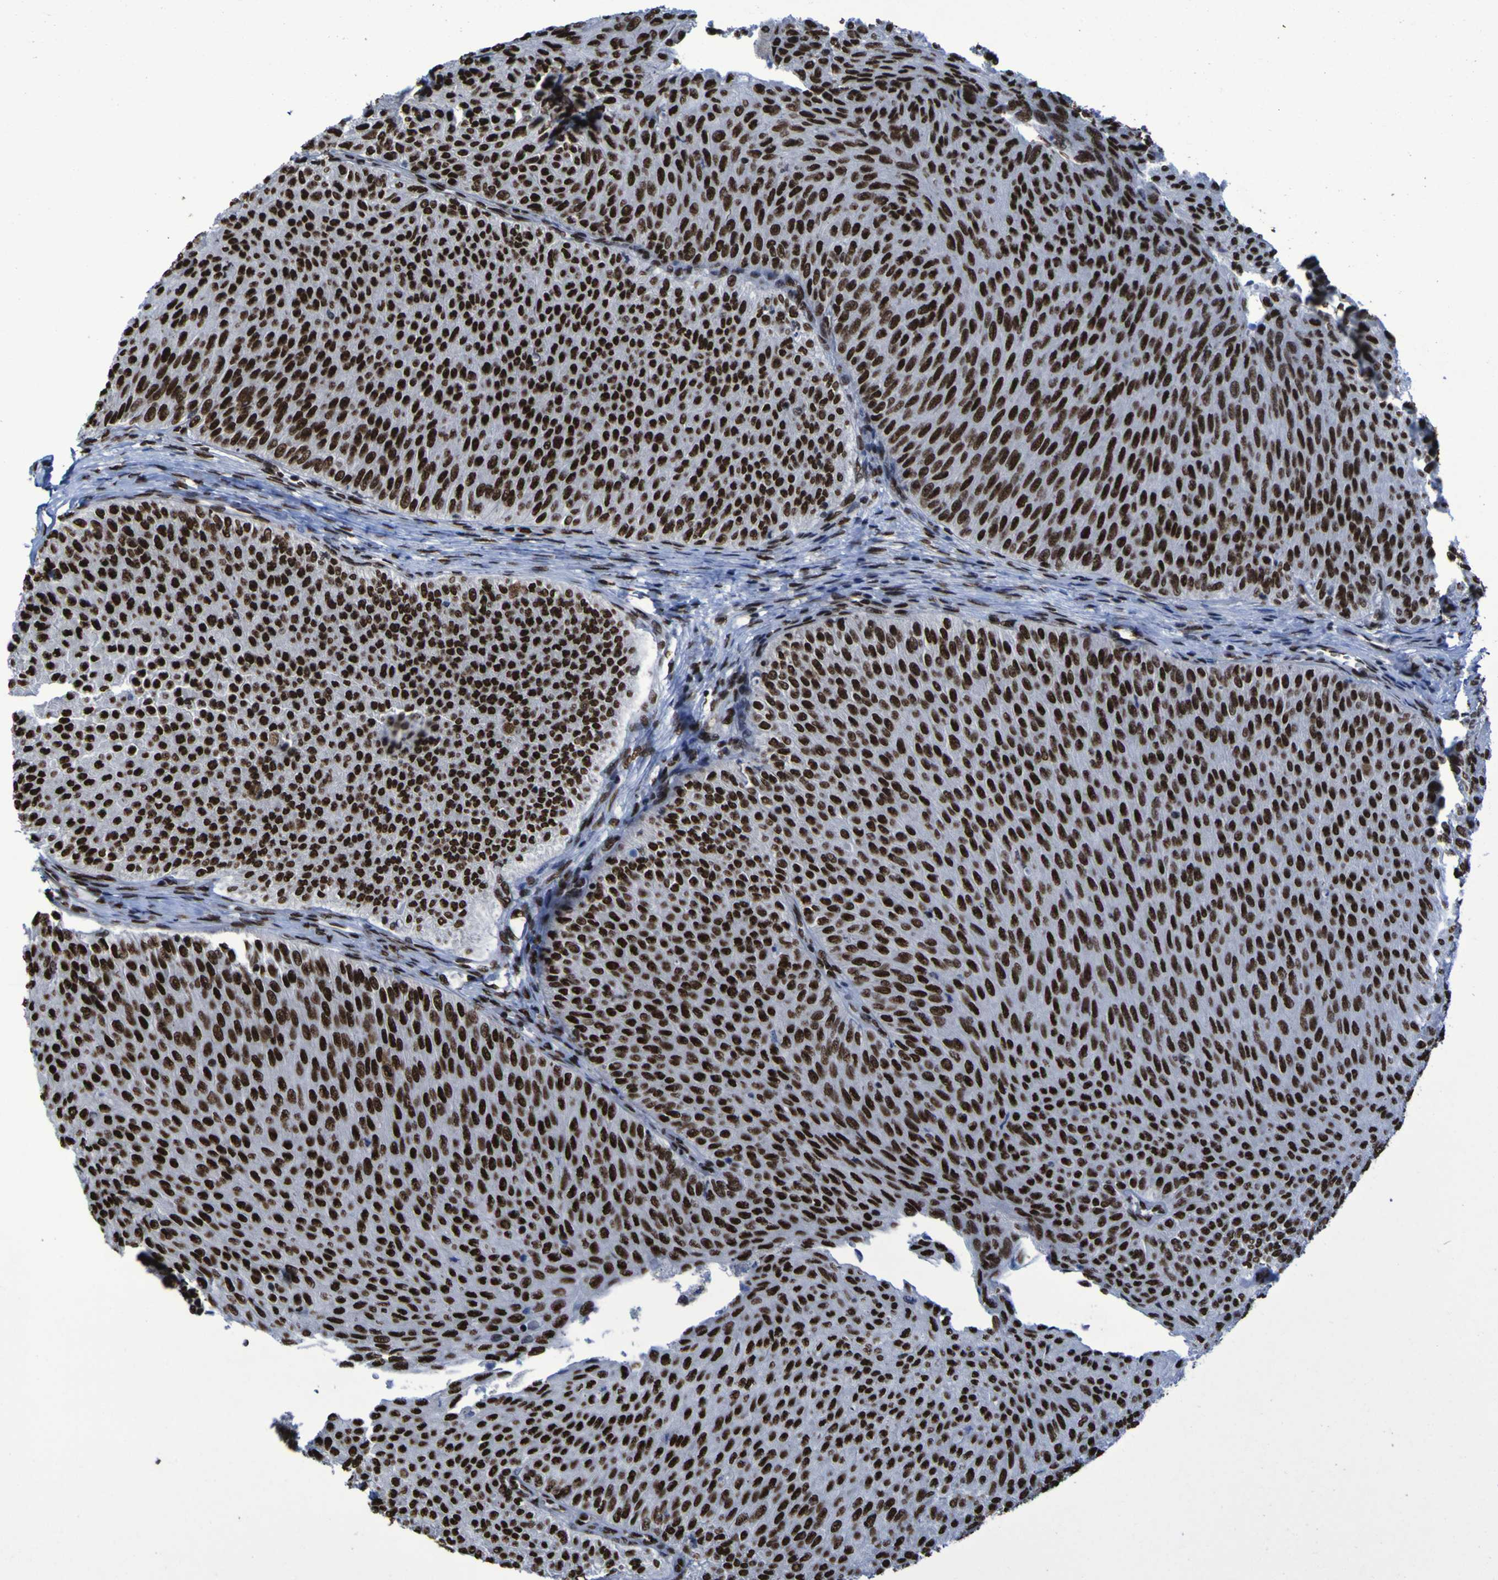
{"staining": {"intensity": "strong", "quantity": ">75%", "location": "nuclear"}, "tissue": "urothelial cancer", "cell_type": "Tumor cells", "image_type": "cancer", "snomed": [{"axis": "morphology", "description": "Urothelial carcinoma, Low grade"}, {"axis": "topography", "description": "Urinary bladder"}], "caption": "Immunohistochemistry photomicrograph of neoplastic tissue: human urothelial carcinoma (low-grade) stained using immunohistochemistry (IHC) shows high levels of strong protein expression localized specifically in the nuclear of tumor cells, appearing as a nuclear brown color.", "gene": "HNRNPR", "patient": {"sex": "male", "age": 78}}